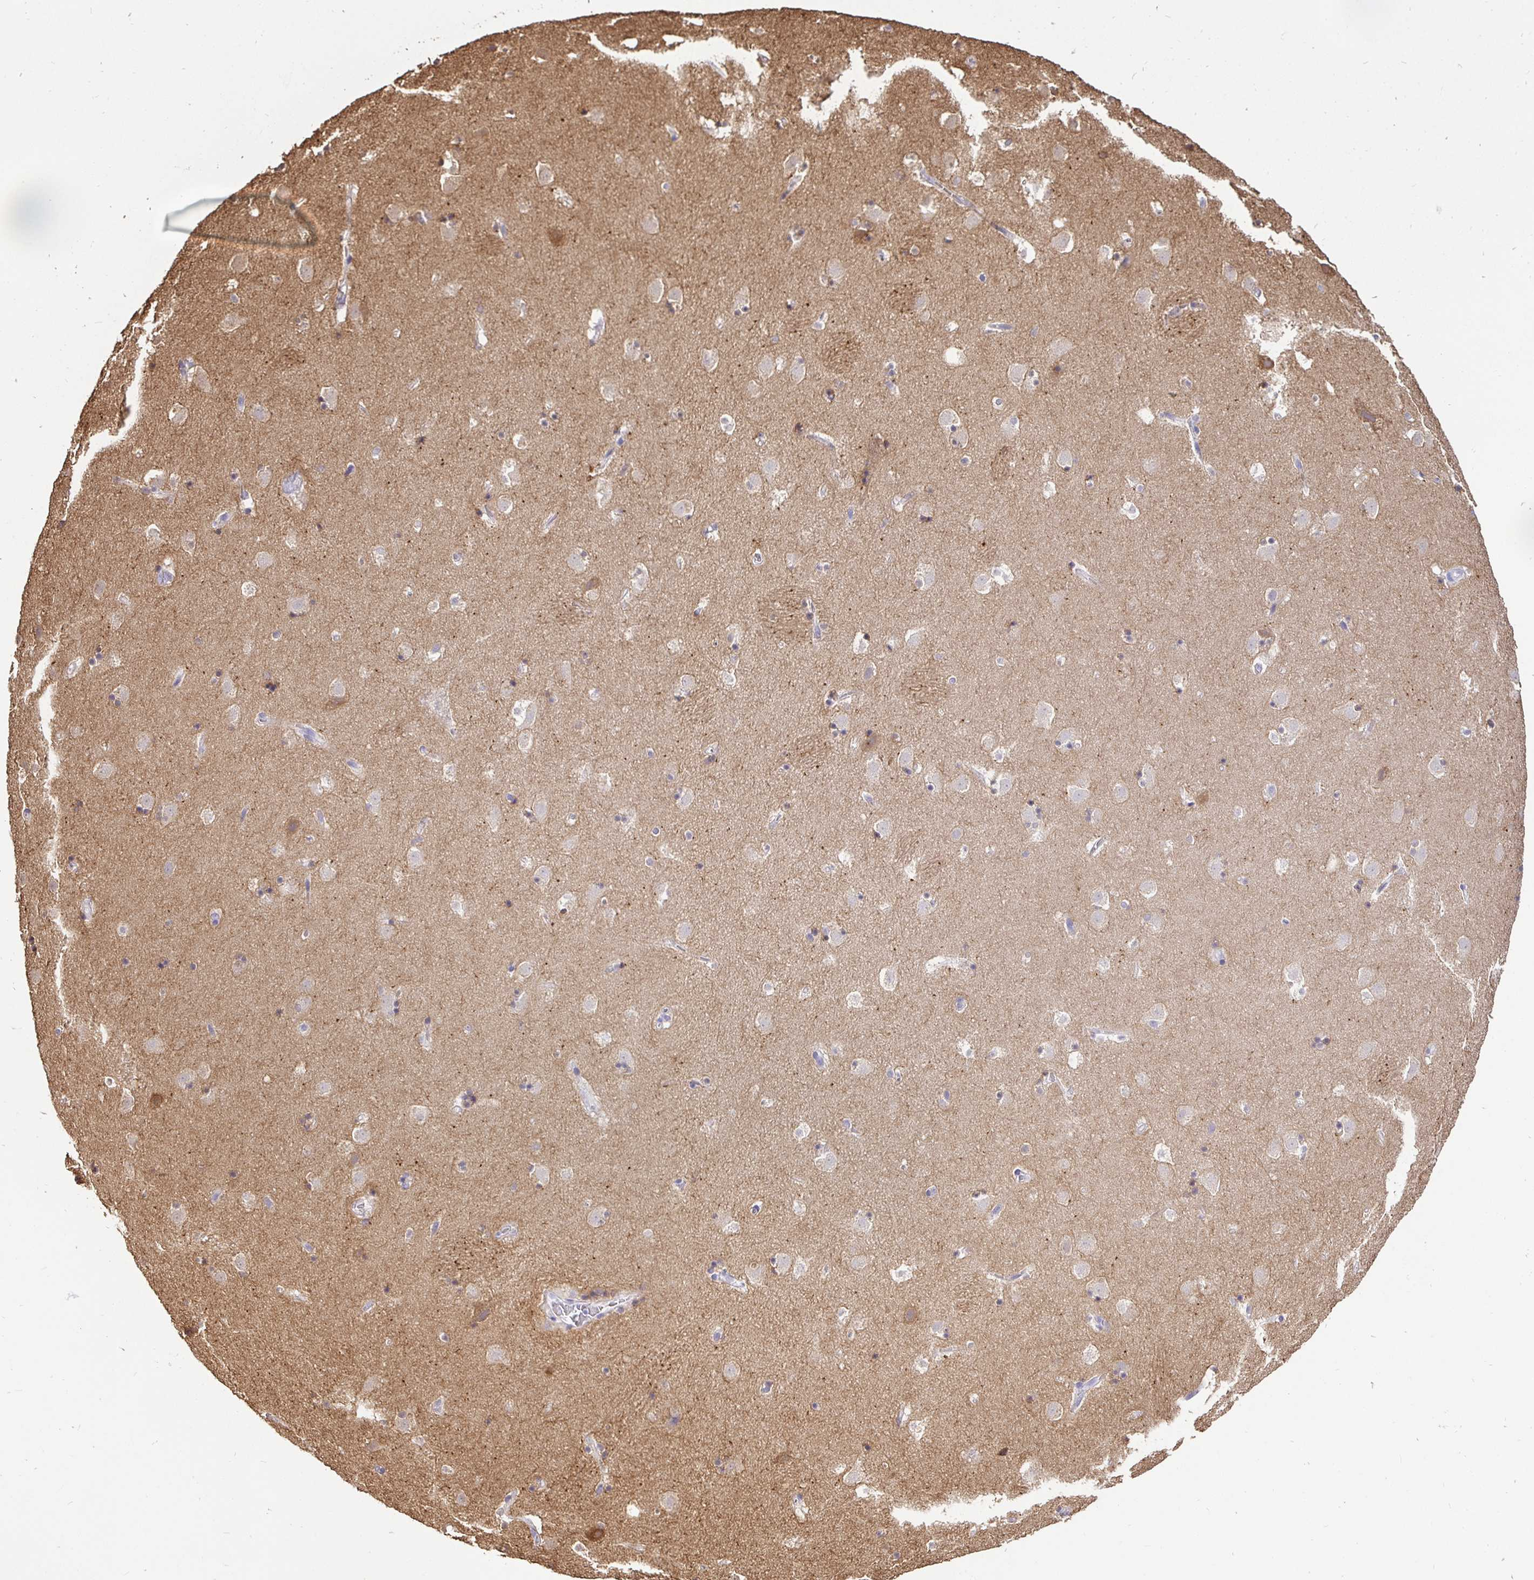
{"staining": {"intensity": "weak", "quantity": "25%-75%", "location": "cytoplasmic/membranous"}, "tissue": "caudate", "cell_type": "Glial cells", "image_type": "normal", "snomed": [{"axis": "morphology", "description": "Normal tissue, NOS"}, {"axis": "topography", "description": "Lateral ventricle wall"}], "caption": "There is low levels of weak cytoplasmic/membranous positivity in glial cells of normal caudate, as demonstrated by immunohistochemical staining (brown color).", "gene": "MAPK8IP3", "patient": {"sex": "male", "age": 37}}